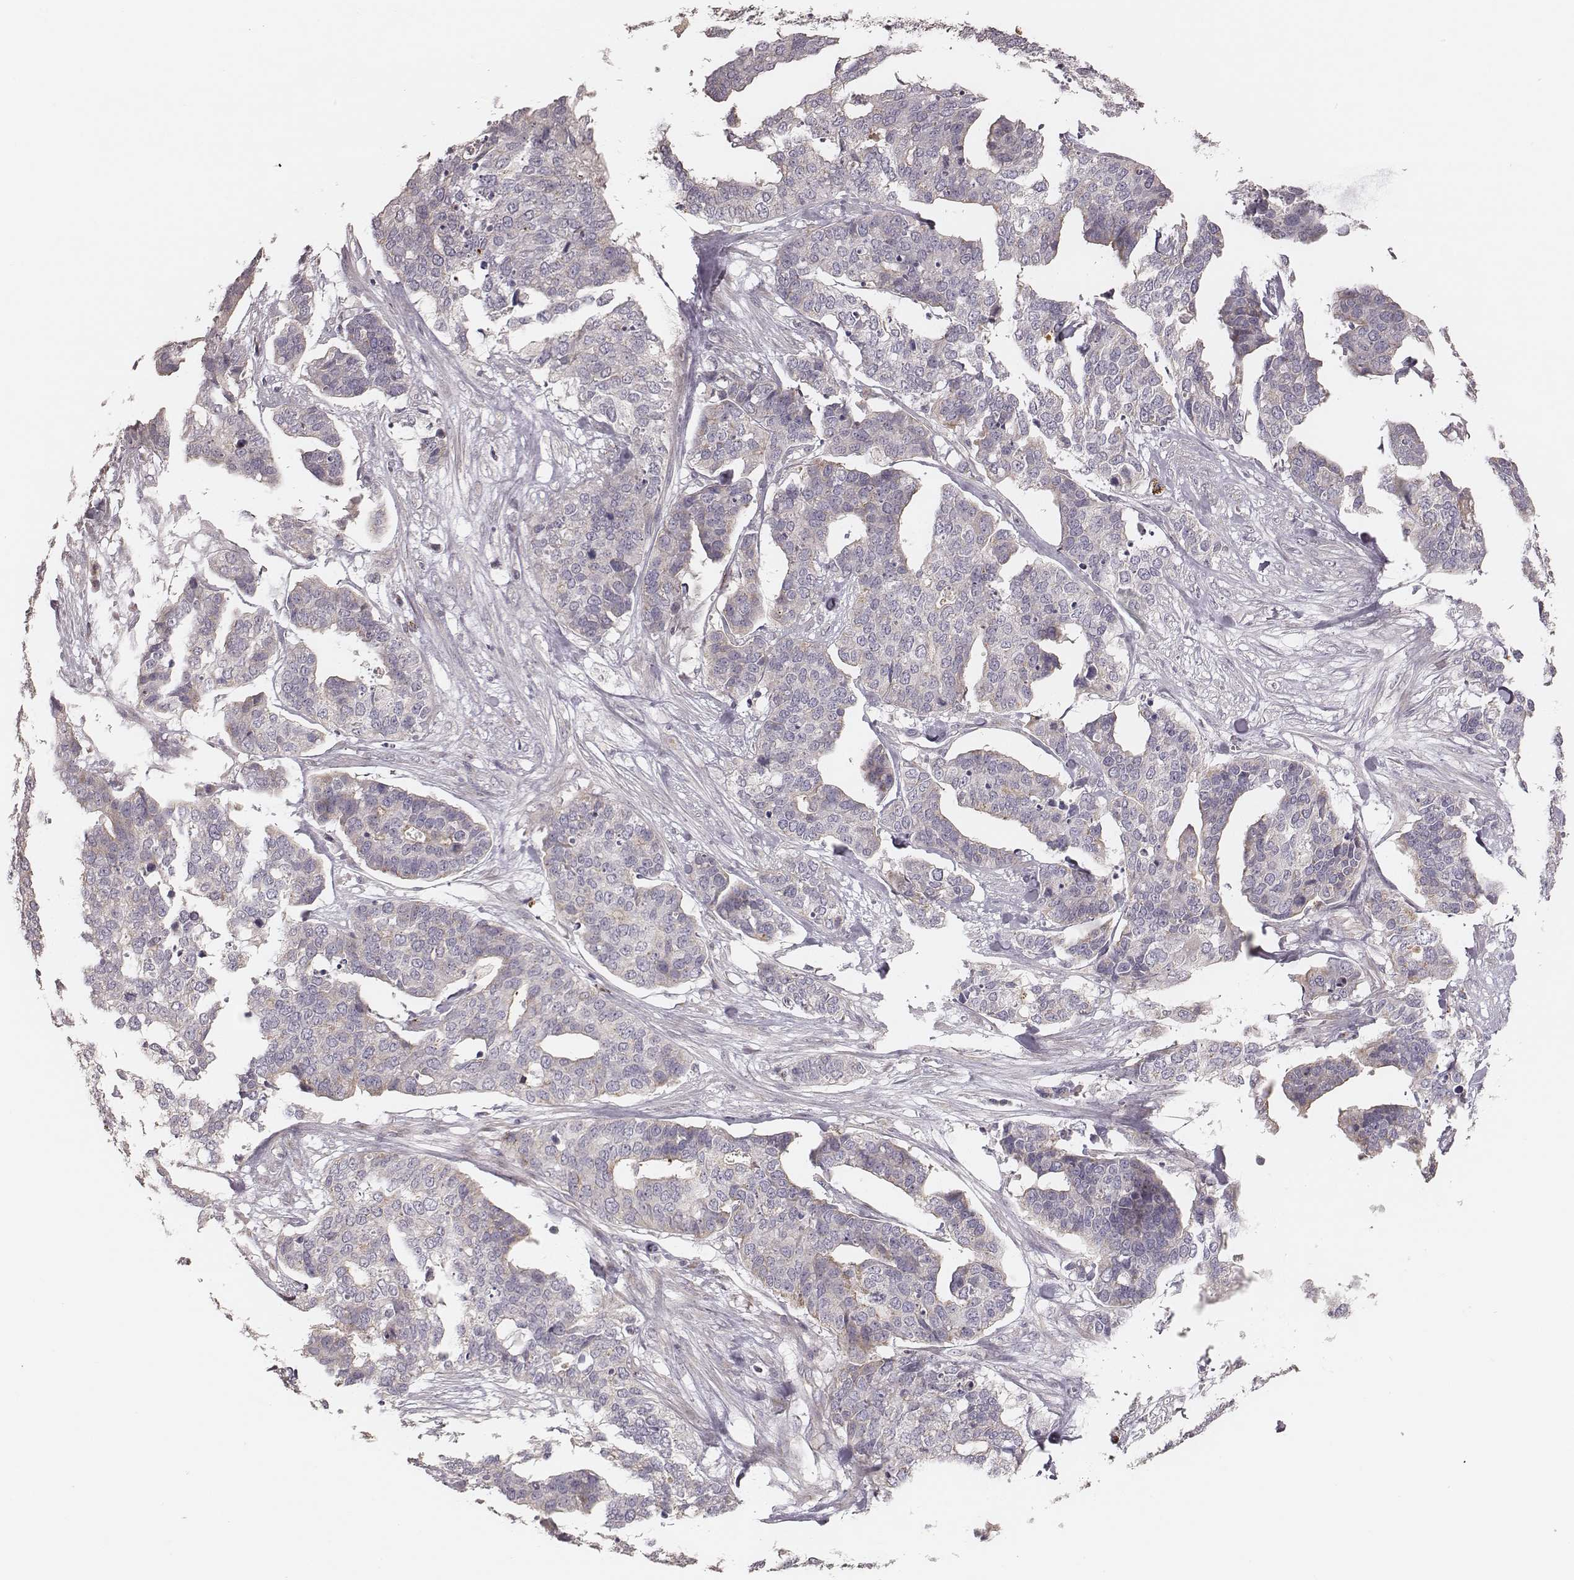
{"staining": {"intensity": "negative", "quantity": "none", "location": "none"}, "tissue": "ovarian cancer", "cell_type": "Tumor cells", "image_type": "cancer", "snomed": [{"axis": "morphology", "description": "Carcinoma, endometroid"}, {"axis": "topography", "description": "Ovary"}], "caption": "Endometroid carcinoma (ovarian) was stained to show a protein in brown. There is no significant positivity in tumor cells.", "gene": "ABCA7", "patient": {"sex": "female", "age": 65}}